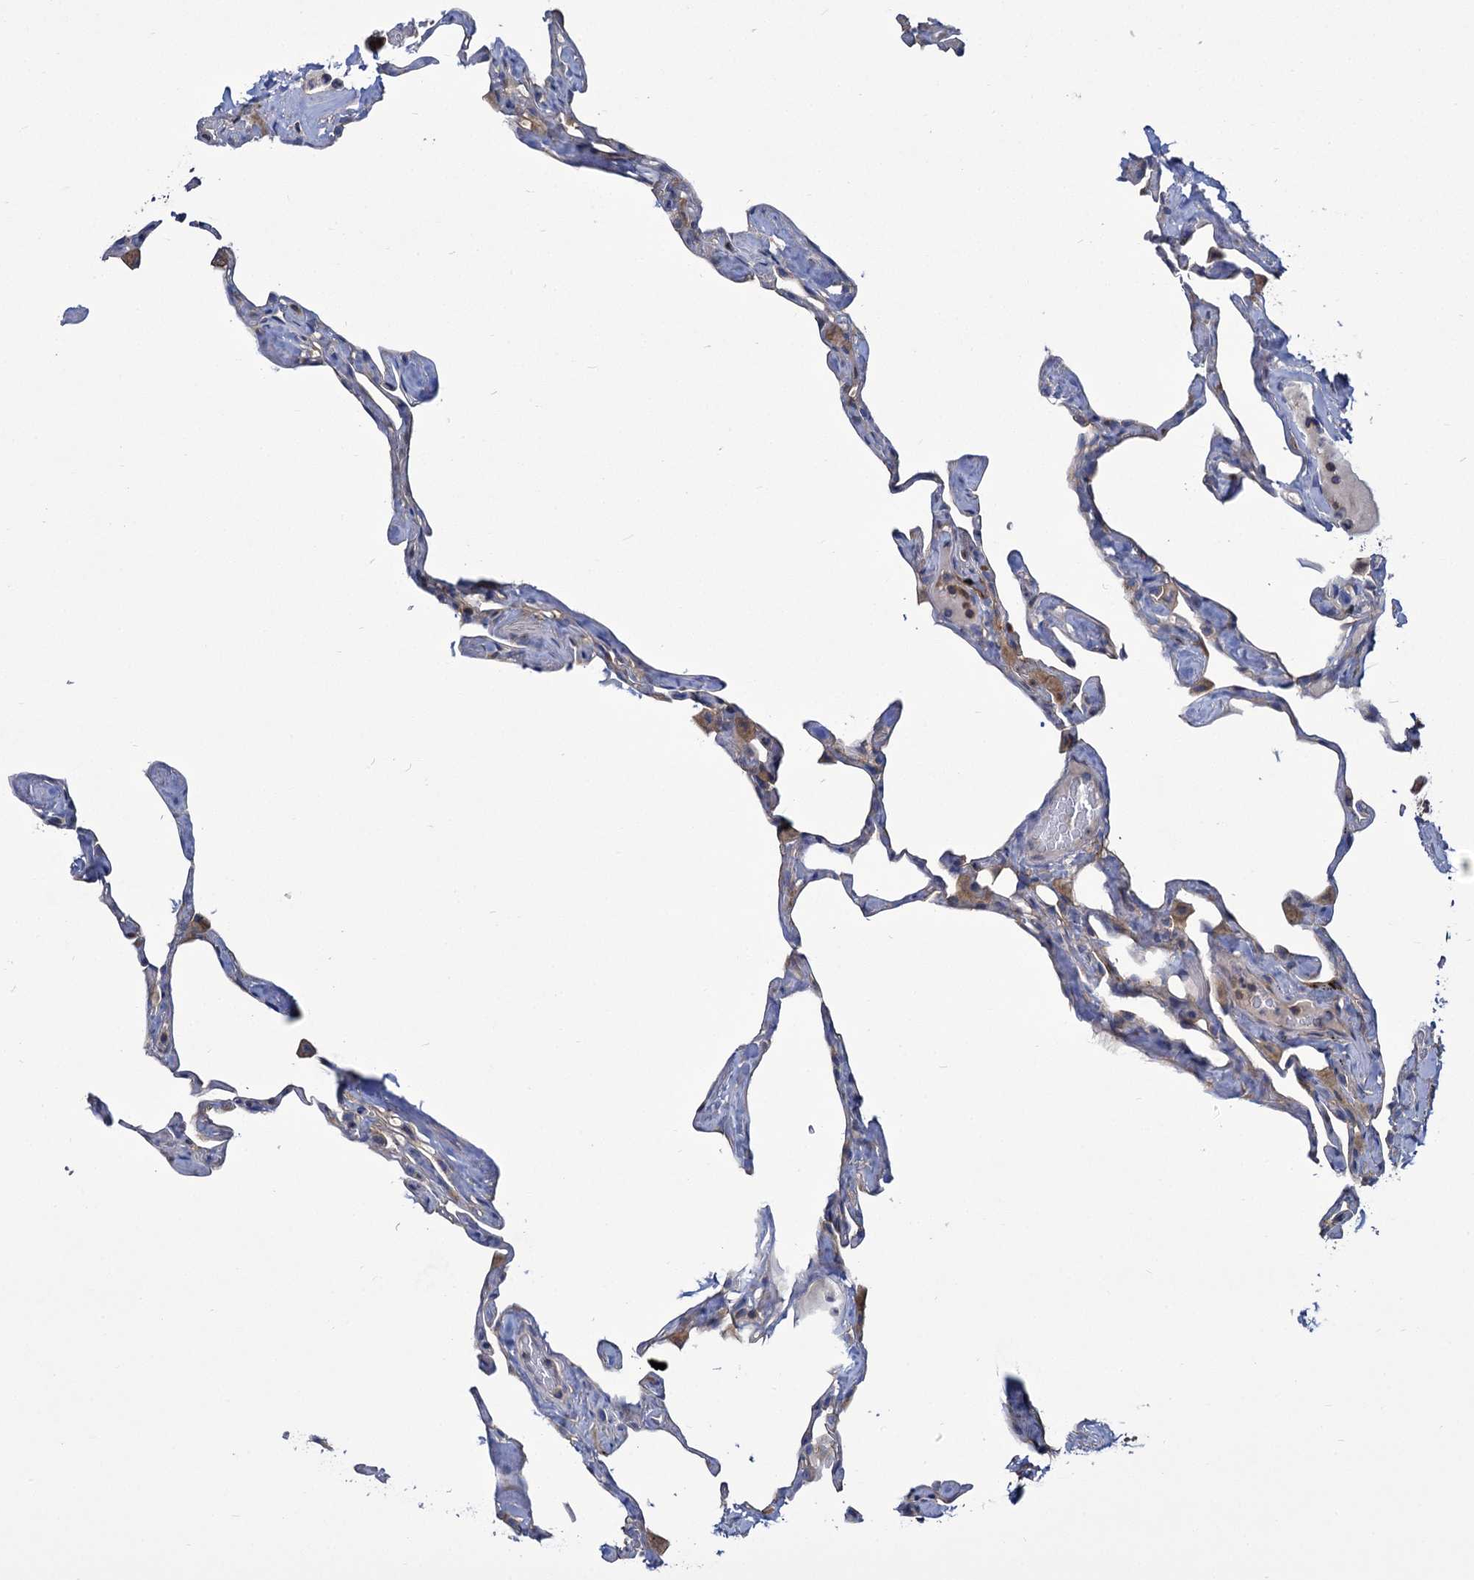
{"staining": {"intensity": "negative", "quantity": "none", "location": "none"}, "tissue": "lung", "cell_type": "Alveolar cells", "image_type": "normal", "snomed": [{"axis": "morphology", "description": "Normal tissue, NOS"}, {"axis": "topography", "description": "Lung"}], "caption": "The photomicrograph reveals no significant staining in alveolar cells of lung. Brightfield microscopy of immunohistochemistry (IHC) stained with DAB (3,3'-diaminobenzidine) (brown) and hematoxylin (blue), captured at high magnification.", "gene": "GCLC", "patient": {"sex": "male", "age": 65}}